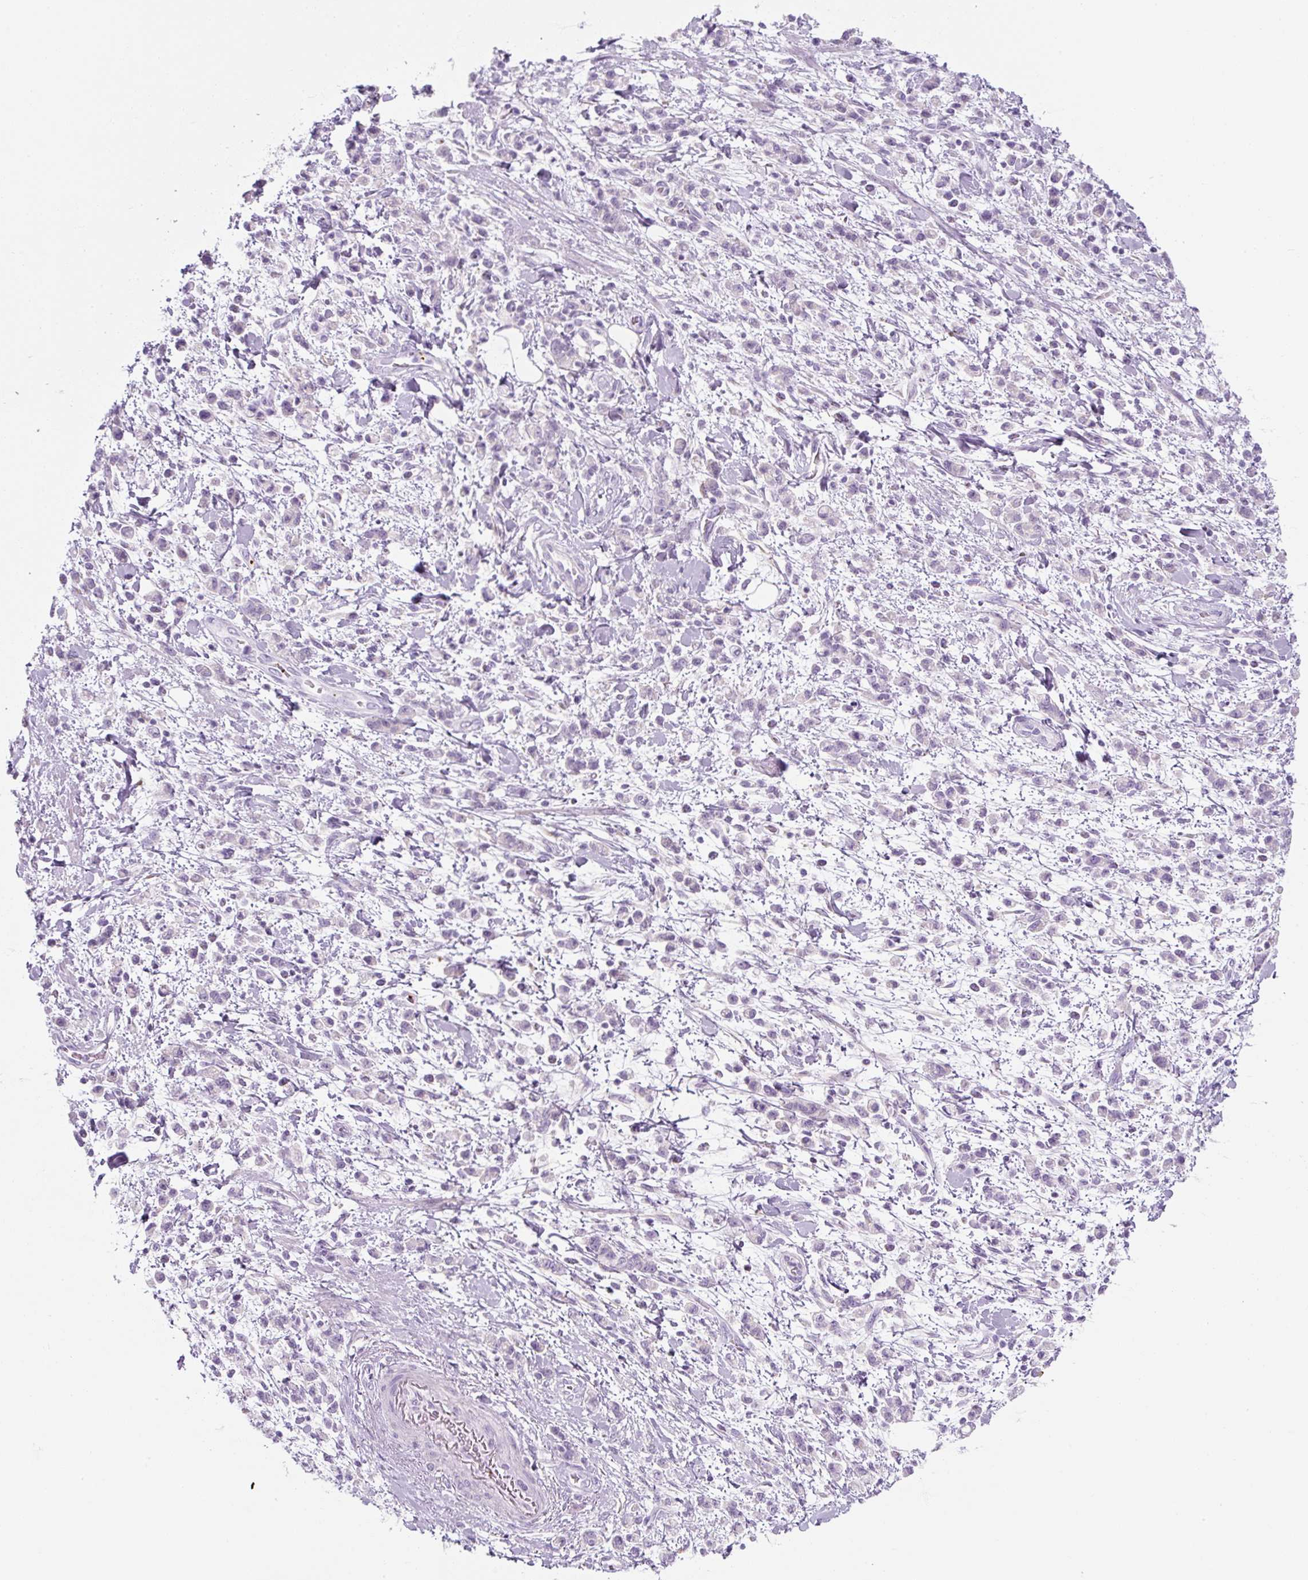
{"staining": {"intensity": "negative", "quantity": "none", "location": "none"}, "tissue": "stomach cancer", "cell_type": "Tumor cells", "image_type": "cancer", "snomed": [{"axis": "morphology", "description": "Adenocarcinoma, NOS"}, {"axis": "topography", "description": "Stomach"}], "caption": "This is an immunohistochemistry micrograph of human stomach cancer (adenocarcinoma). There is no staining in tumor cells.", "gene": "PF4V1", "patient": {"sex": "male", "age": 76}}